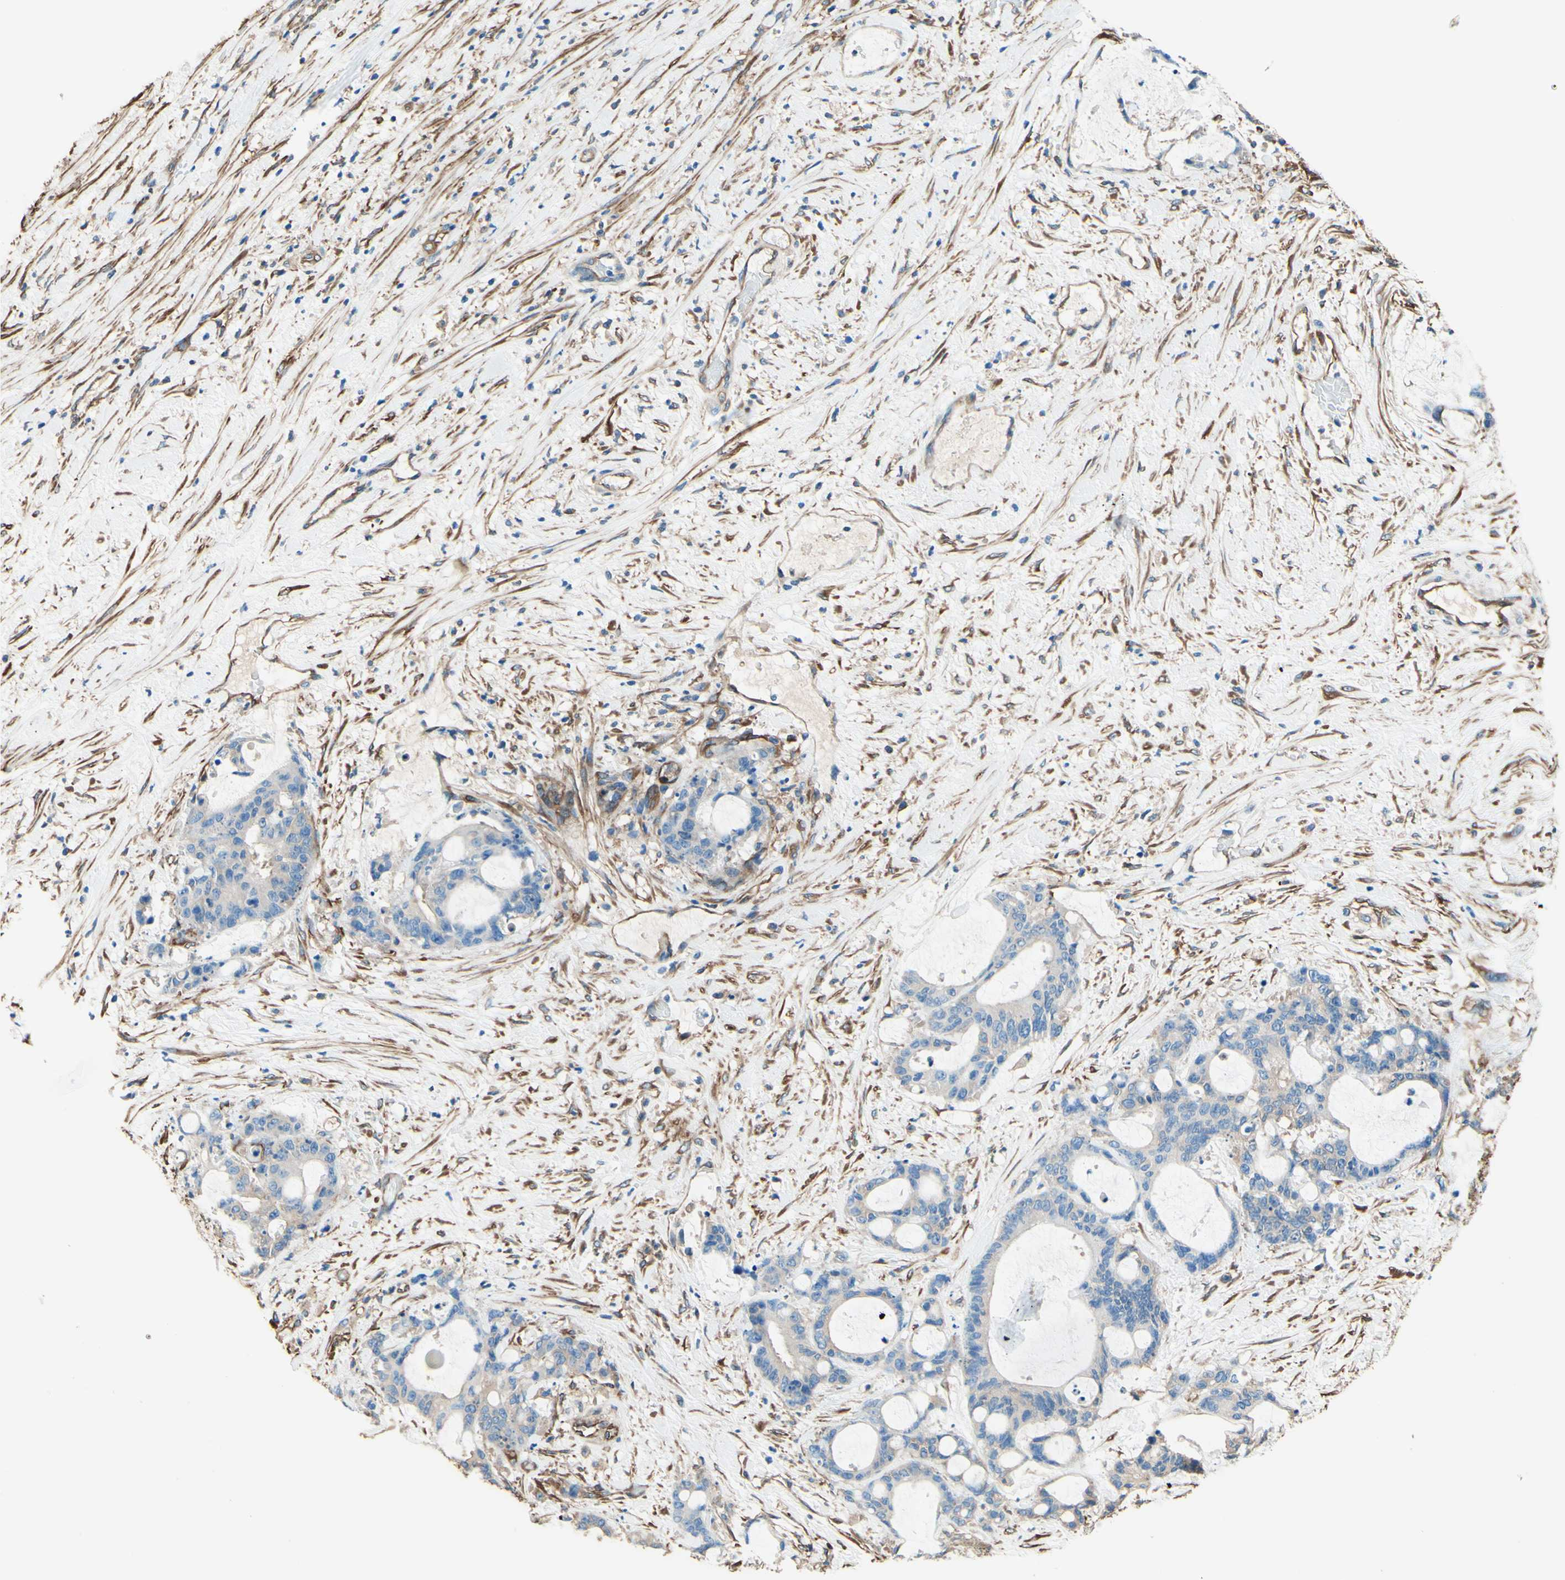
{"staining": {"intensity": "weak", "quantity": ">75%", "location": "cytoplasmic/membranous"}, "tissue": "liver cancer", "cell_type": "Tumor cells", "image_type": "cancer", "snomed": [{"axis": "morphology", "description": "Cholangiocarcinoma"}, {"axis": "topography", "description": "Liver"}], "caption": "High-power microscopy captured an IHC image of liver cancer, revealing weak cytoplasmic/membranous positivity in approximately >75% of tumor cells. The staining was performed using DAB to visualize the protein expression in brown, while the nuclei were stained in blue with hematoxylin (Magnification: 20x).", "gene": "DPYSL3", "patient": {"sex": "female", "age": 73}}